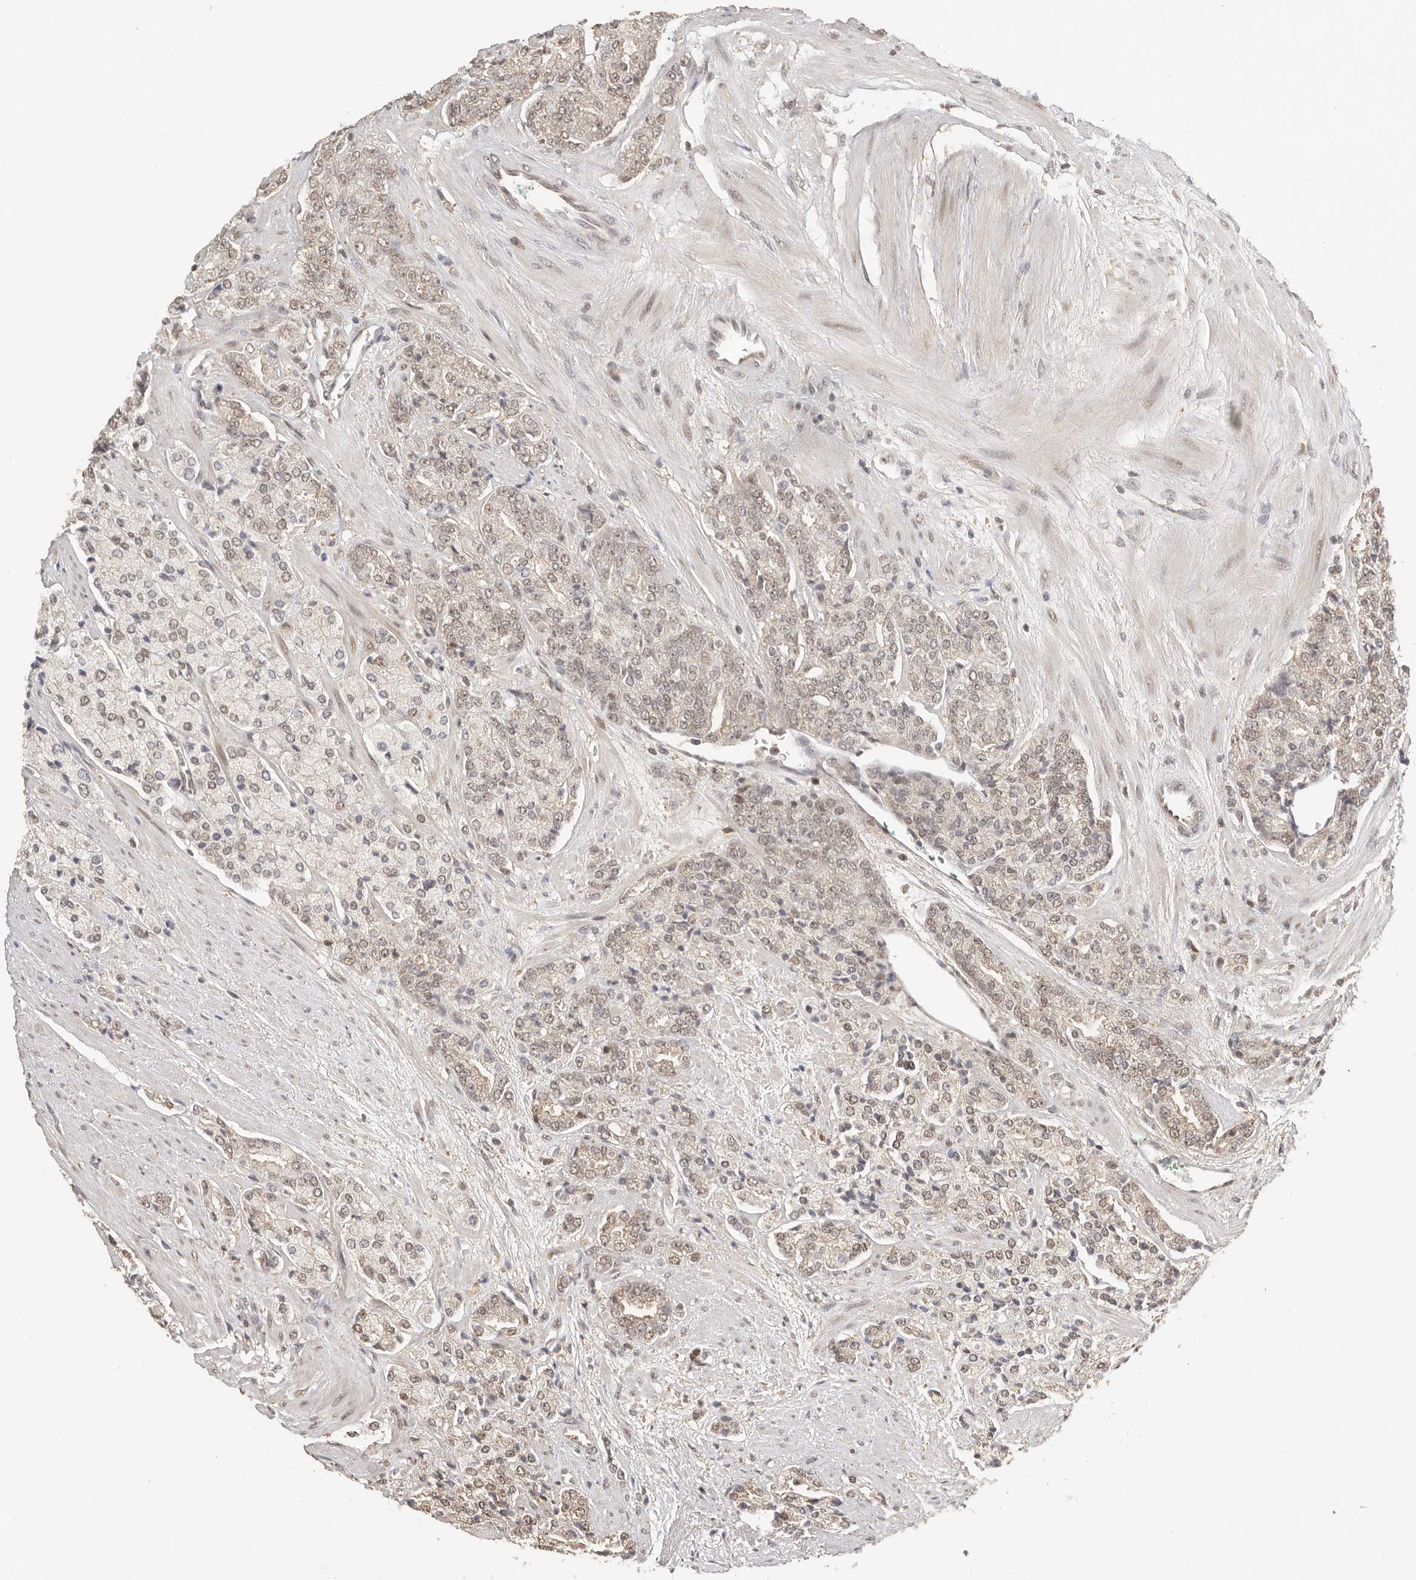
{"staining": {"intensity": "weak", "quantity": "<25%", "location": "cytoplasmic/membranous"}, "tissue": "prostate cancer", "cell_type": "Tumor cells", "image_type": "cancer", "snomed": [{"axis": "morphology", "description": "Adenocarcinoma, High grade"}, {"axis": "topography", "description": "Prostate"}], "caption": "Prostate high-grade adenocarcinoma stained for a protein using immunohistochemistry (IHC) reveals no positivity tumor cells.", "gene": "SEC14L1", "patient": {"sex": "male", "age": 71}}